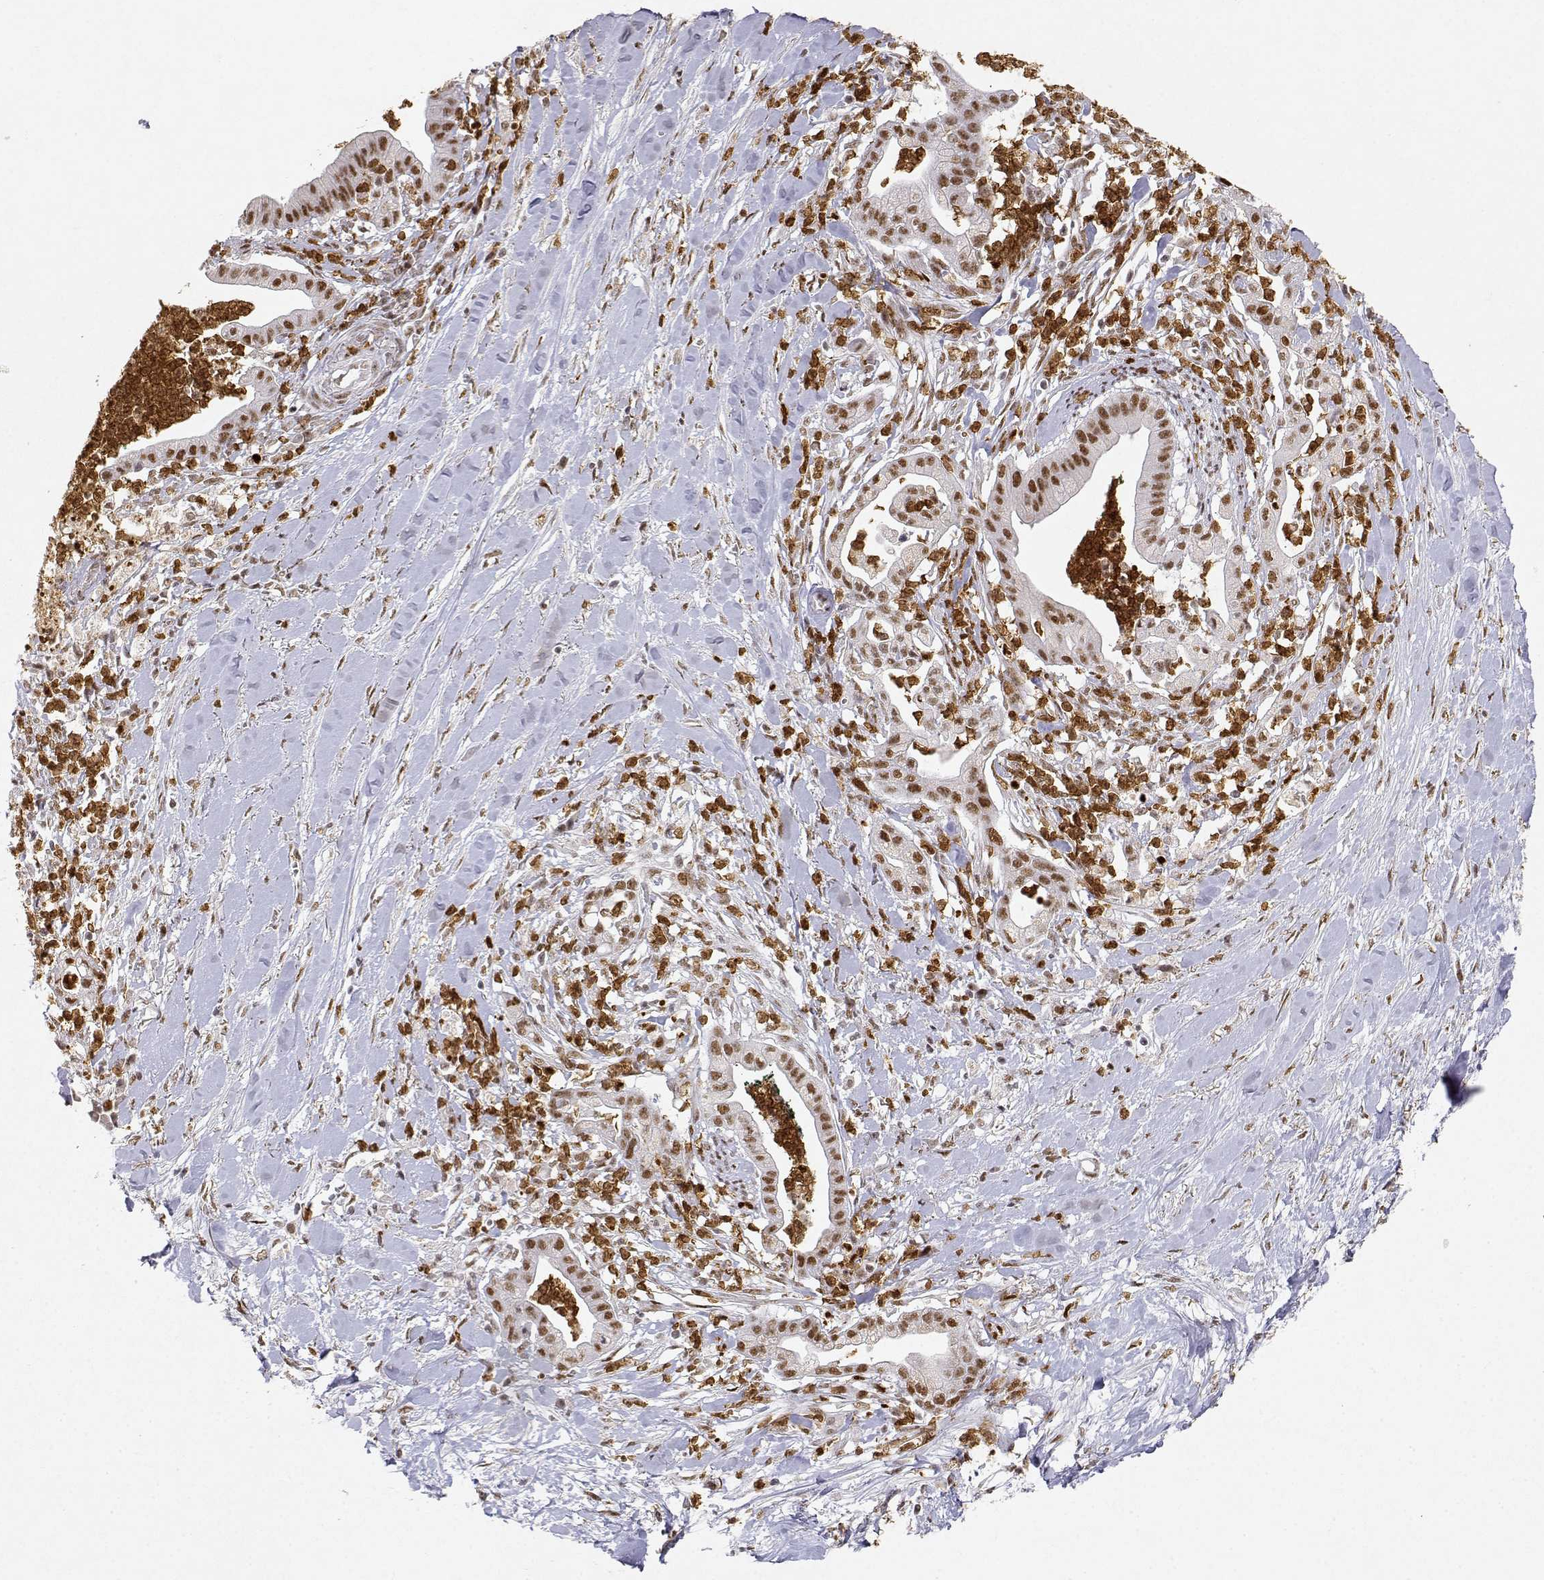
{"staining": {"intensity": "moderate", "quantity": ">75%", "location": "nuclear"}, "tissue": "pancreatic cancer", "cell_type": "Tumor cells", "image_type": "cancer", "snomed": [{"axis": "morphology", "description": "Normal tissue, NOS"}, {"axis": "morphology", "description": "Adenocarcinoma, NOS"}, {"axis": "topography", "description": "Lymph node"}, {"axis": "topography", "description": "Pancreas"}], "caption": "Tumor cells exhibit medium levels of moderate nuclear positivity in approximately >75% of cells in human pancreatic cancer (adenocarcinoma).", "gene": "RSF1", "patient": {"sex": "female", "age": 58}}